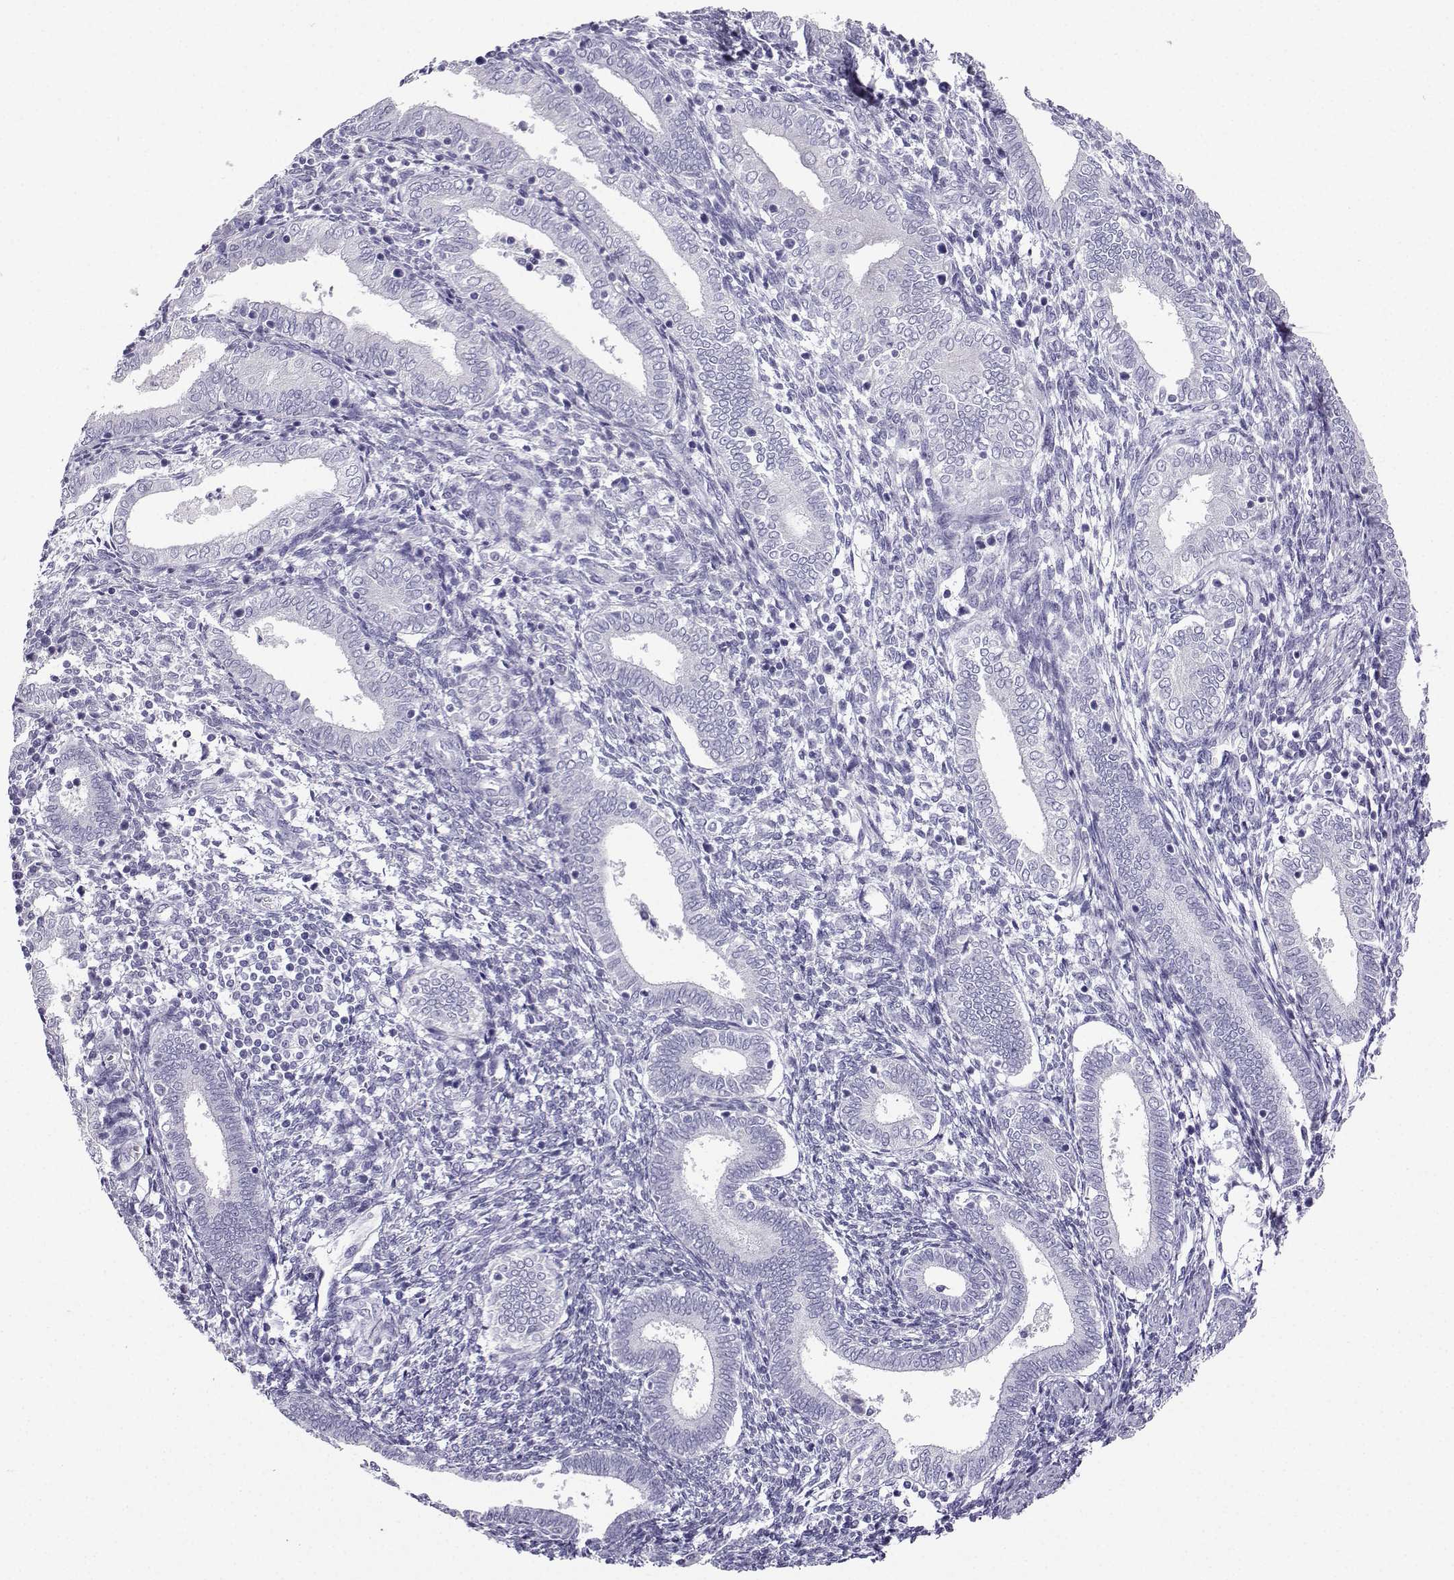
{"staining": {"intensity": "negative", "quantity": "none", "location": "none"}, "tissue": "endometrium", "cell_type": "Cells in endometrial stroma", "image_type": "normal", "snomed": [{"axis": "morphology", "description": "Normal tissue, NOS"}, {"axis": "topography", "description": "Endometrium"}], "caption": "IHC of benign human endometrium reveals no expression in cells in endometrial stroma.", "gene": "FBXO24", "patient": {"sex": "female", "age": 42}}